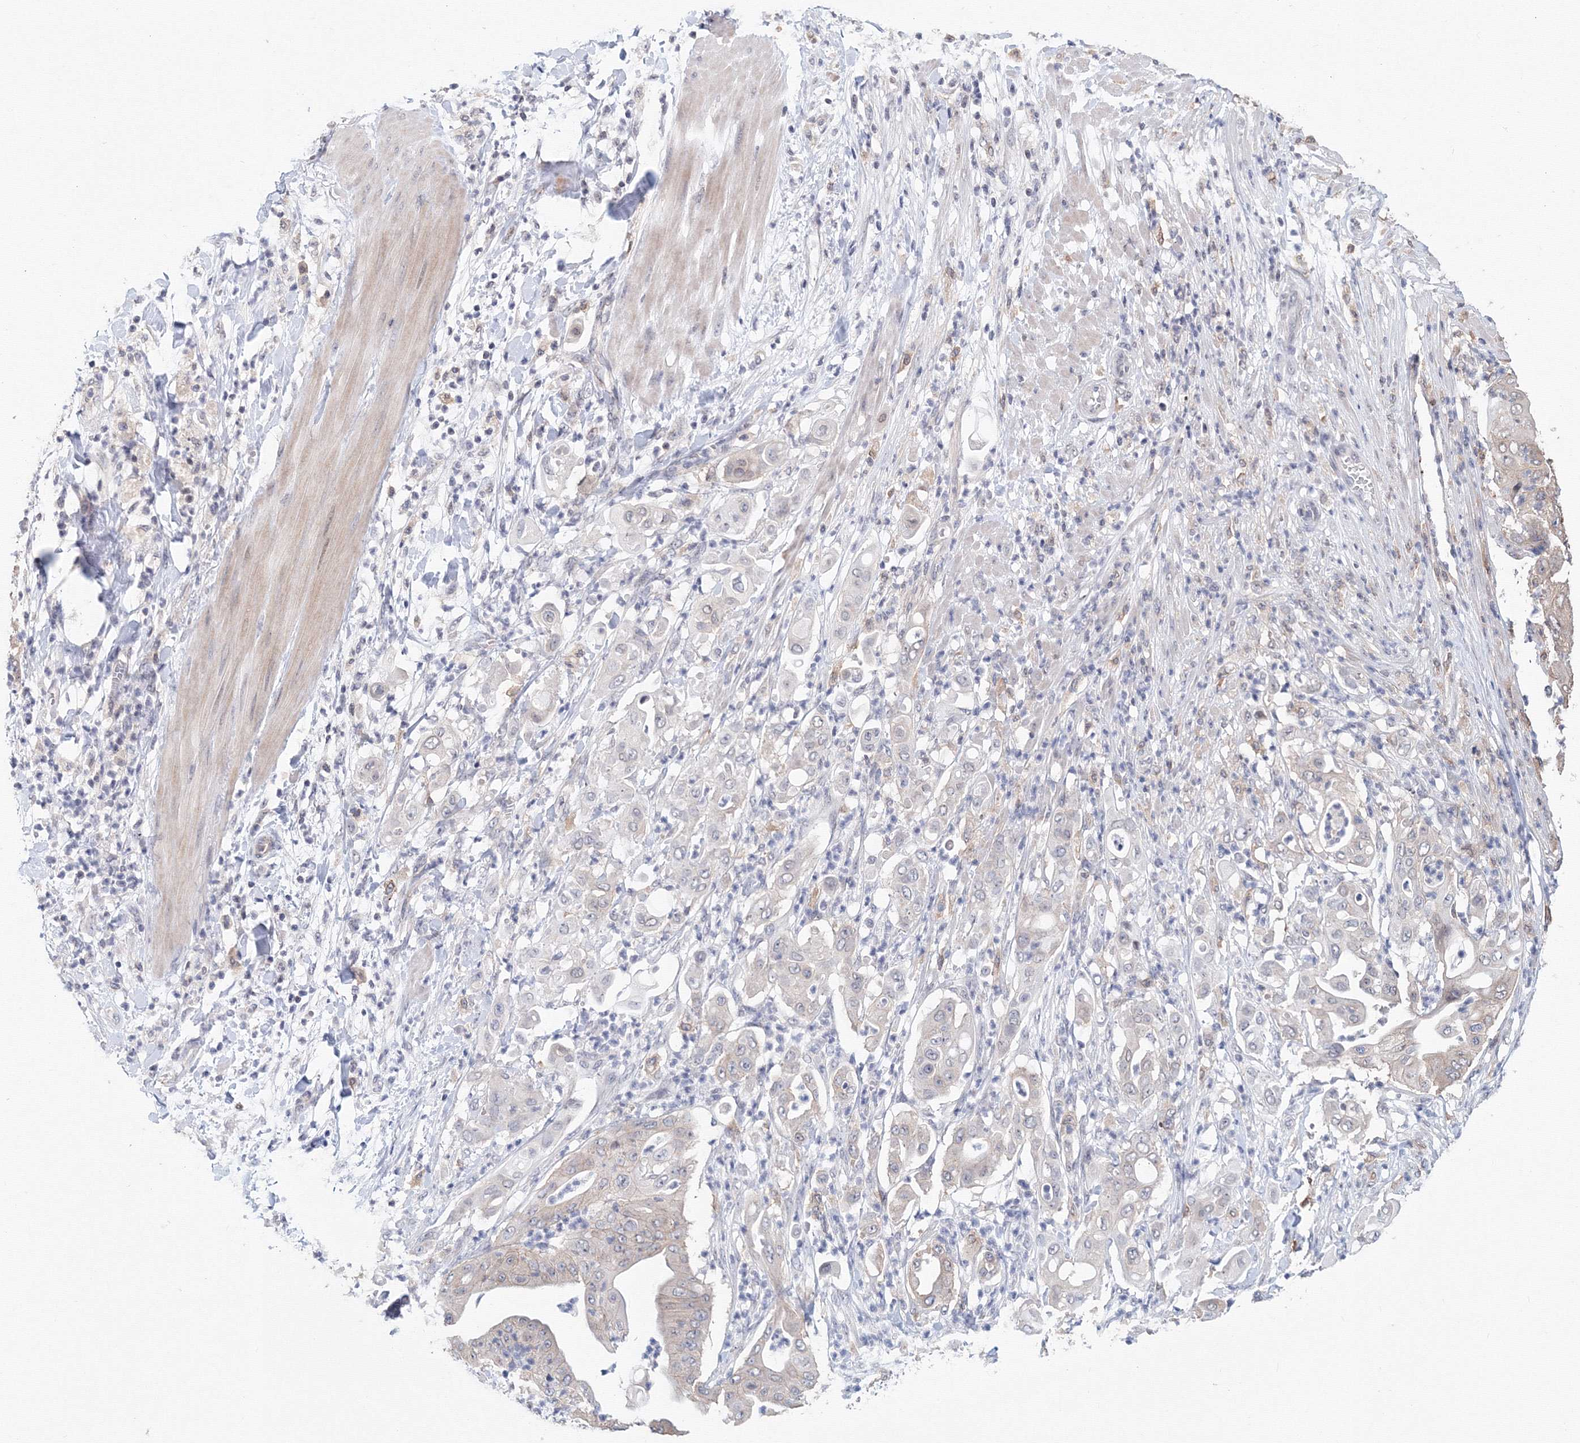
{"staining": {"intensity": "weak", "quantity": "<25%", "location": "cytoplasmic/membranous"}, "tissue": "pancreatic cancer", "cell_type": "Tumor cells", "image_type": "cancer", "snomed": [{"axis": "morphology", "description": "Adenocarcinoma, NOS"}, {"axis": "topography", "description": "Pancreas"}], "caption": "Immunohistochemistry (IHC) micrograph of neoplastic tissue: adenocarcinoma (pancreatic) stained with DAB (3,3'-diaminobenzidine) reveals no significant protein expression in tumor cells. (DAB IHC visualized using brightfield microscopy, high magnification).", "gene": "SLC7A7", "patient": {"sex": "female", "age": 77}}